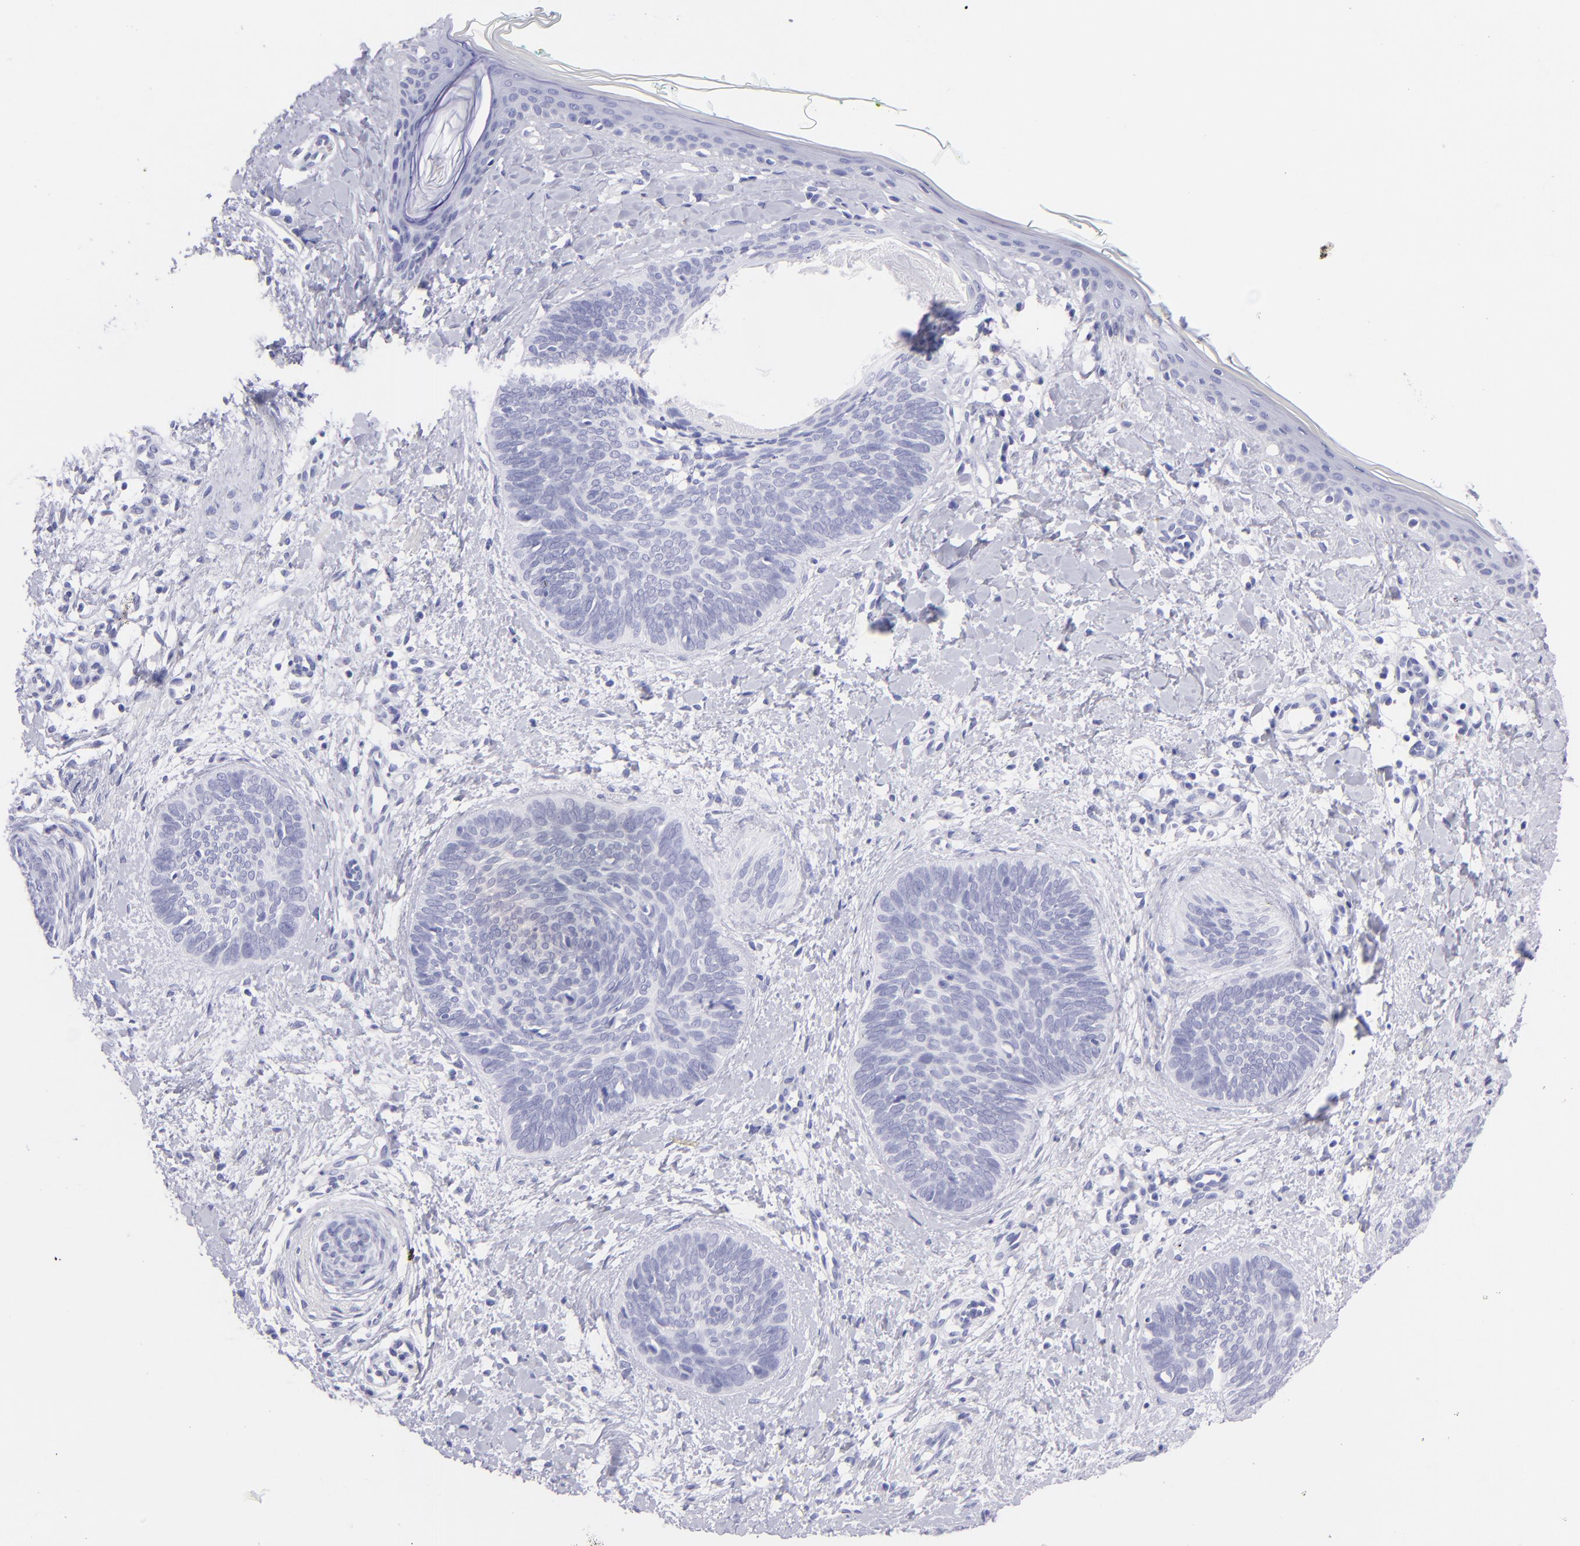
{"staining": {"intensity": "negative", "quantity": "none", "location": "none"}, "tissue": "skin cancer", "cell_type": "Tumor cells", "image_type": "cancer", "snomed": [{"axis": "morphology", "description": "Basal cell carcinoma"}, {"axis": "topography", "description": "Skin"}], "caption": "Skin cancer (basal cell carcinoma) was stained to show a protein in brown. There is no significant staining in tumor cells.", "gene": "PIP", "patient": {"sex": "female", "age": 81}}